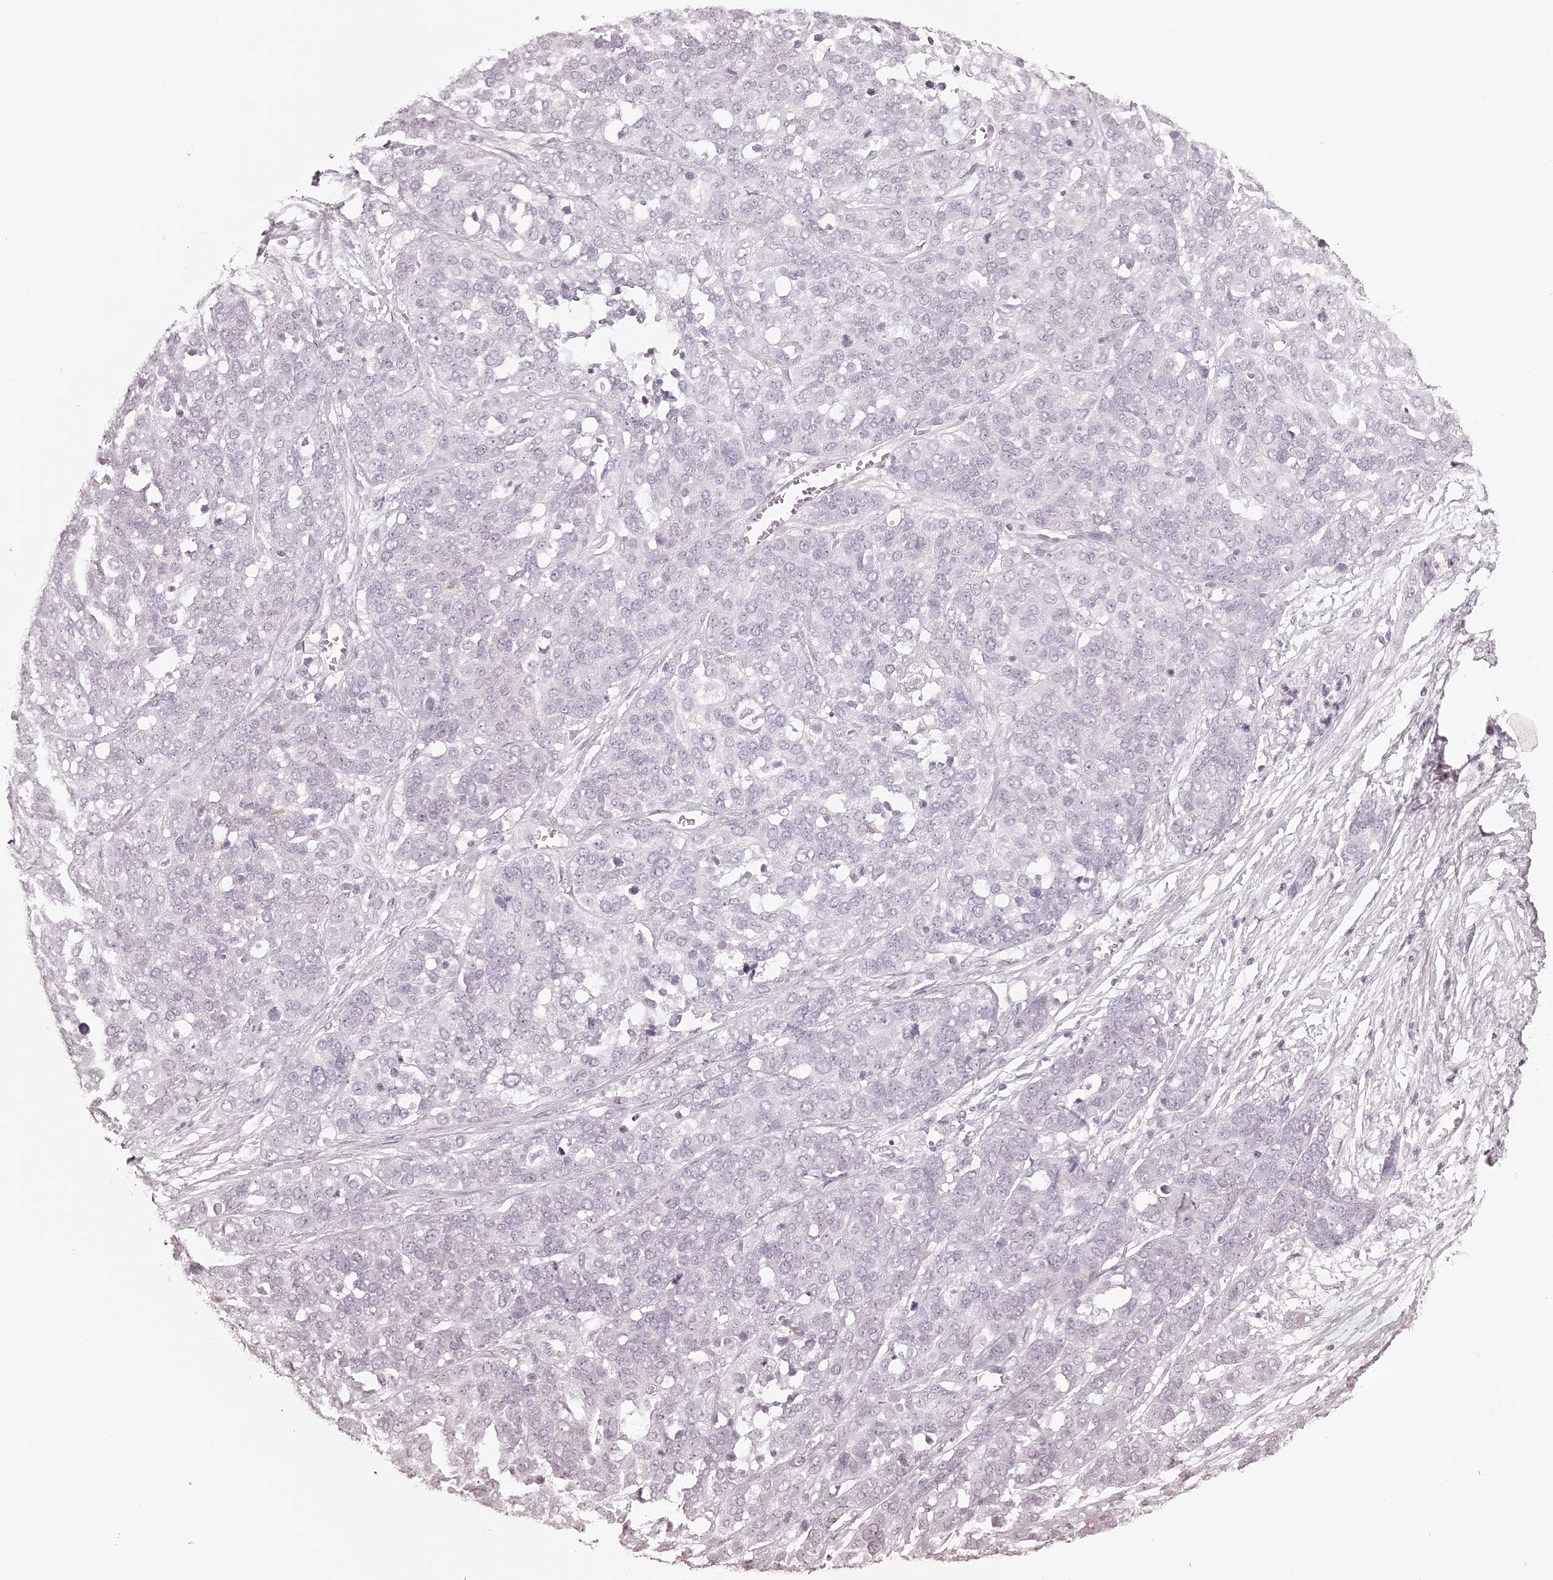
{"staining": {"intensity": "negative", "quantity": "none", "location": "none"}, "tissue": "ovarian cancer", "cell_type": "Tumor cells", "image_type": "cancer", "snomed": [{"axis": "morphology", "description": "Cystadenocarcinoma, serous, NOS"}, {"axis": "topography", "description": "Ovary"}], "caption": "Ovarian cancer (serous cystadenocarcinoma) stained for a protein using immunohistochemistry reveals no staining tumor cells.", "gene": "ELAPOR1", "patient": {"sex": "female", "age": 44}}